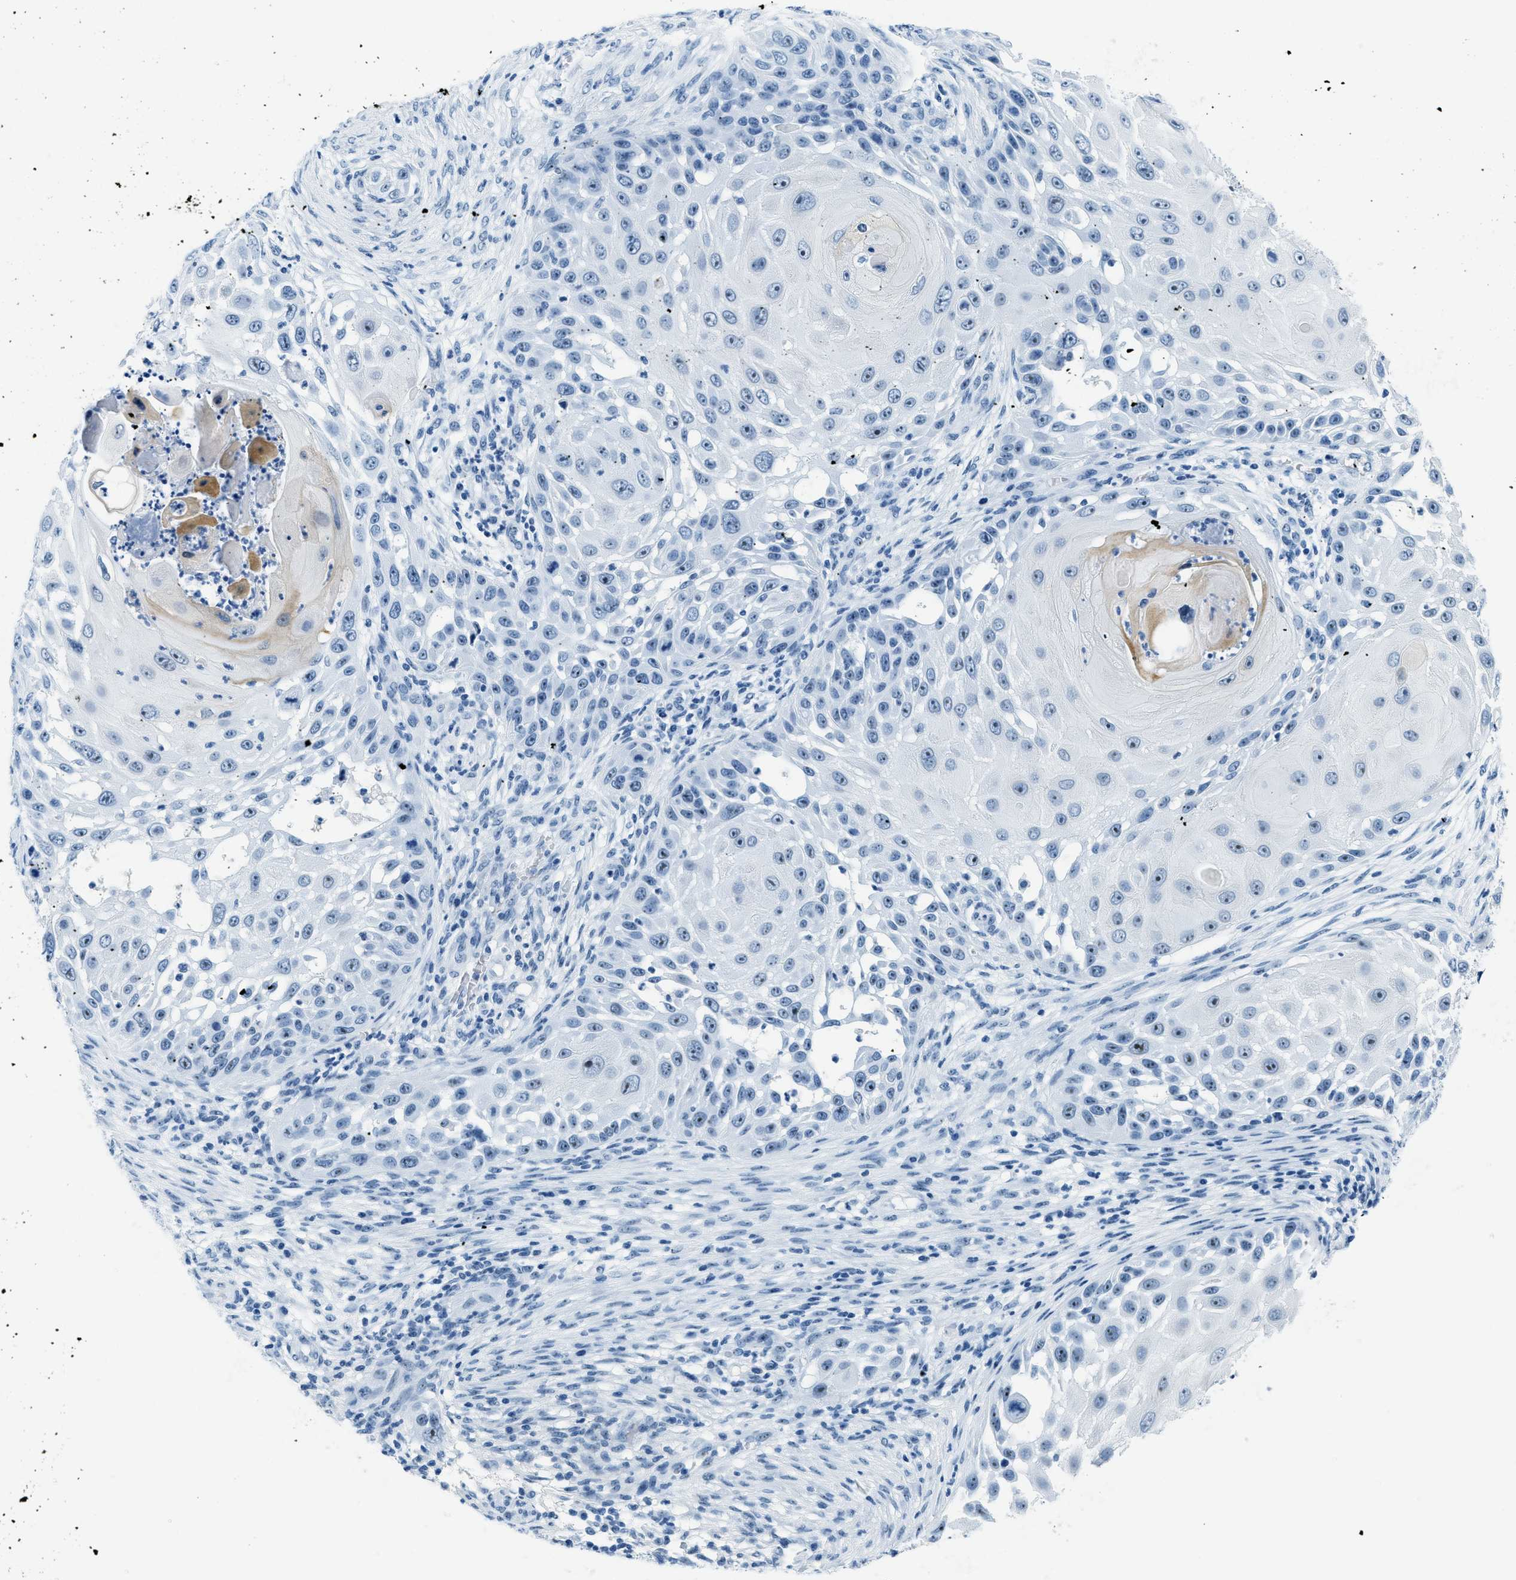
{"staining": {"intensity": "moderate", "quantity": "<25%", "location": "nuclear"}, "tissue": "skin cancer", "cell_type": "Tumor cells", "image_type": "cancer", "snomed": [{"axis": "morphology", "description": "Squamous cell carcinoma, NOS"}, {"axis": "topography", "description": "Skin"}], "caption": "Skin squamous cell carcinoma stained with a brown dye exhibits moderate nuclear positive staining in approximately <25% of tumor cells.", "gene": "PLA2G2A", "patient": {"sex": "female", "age": 44}}